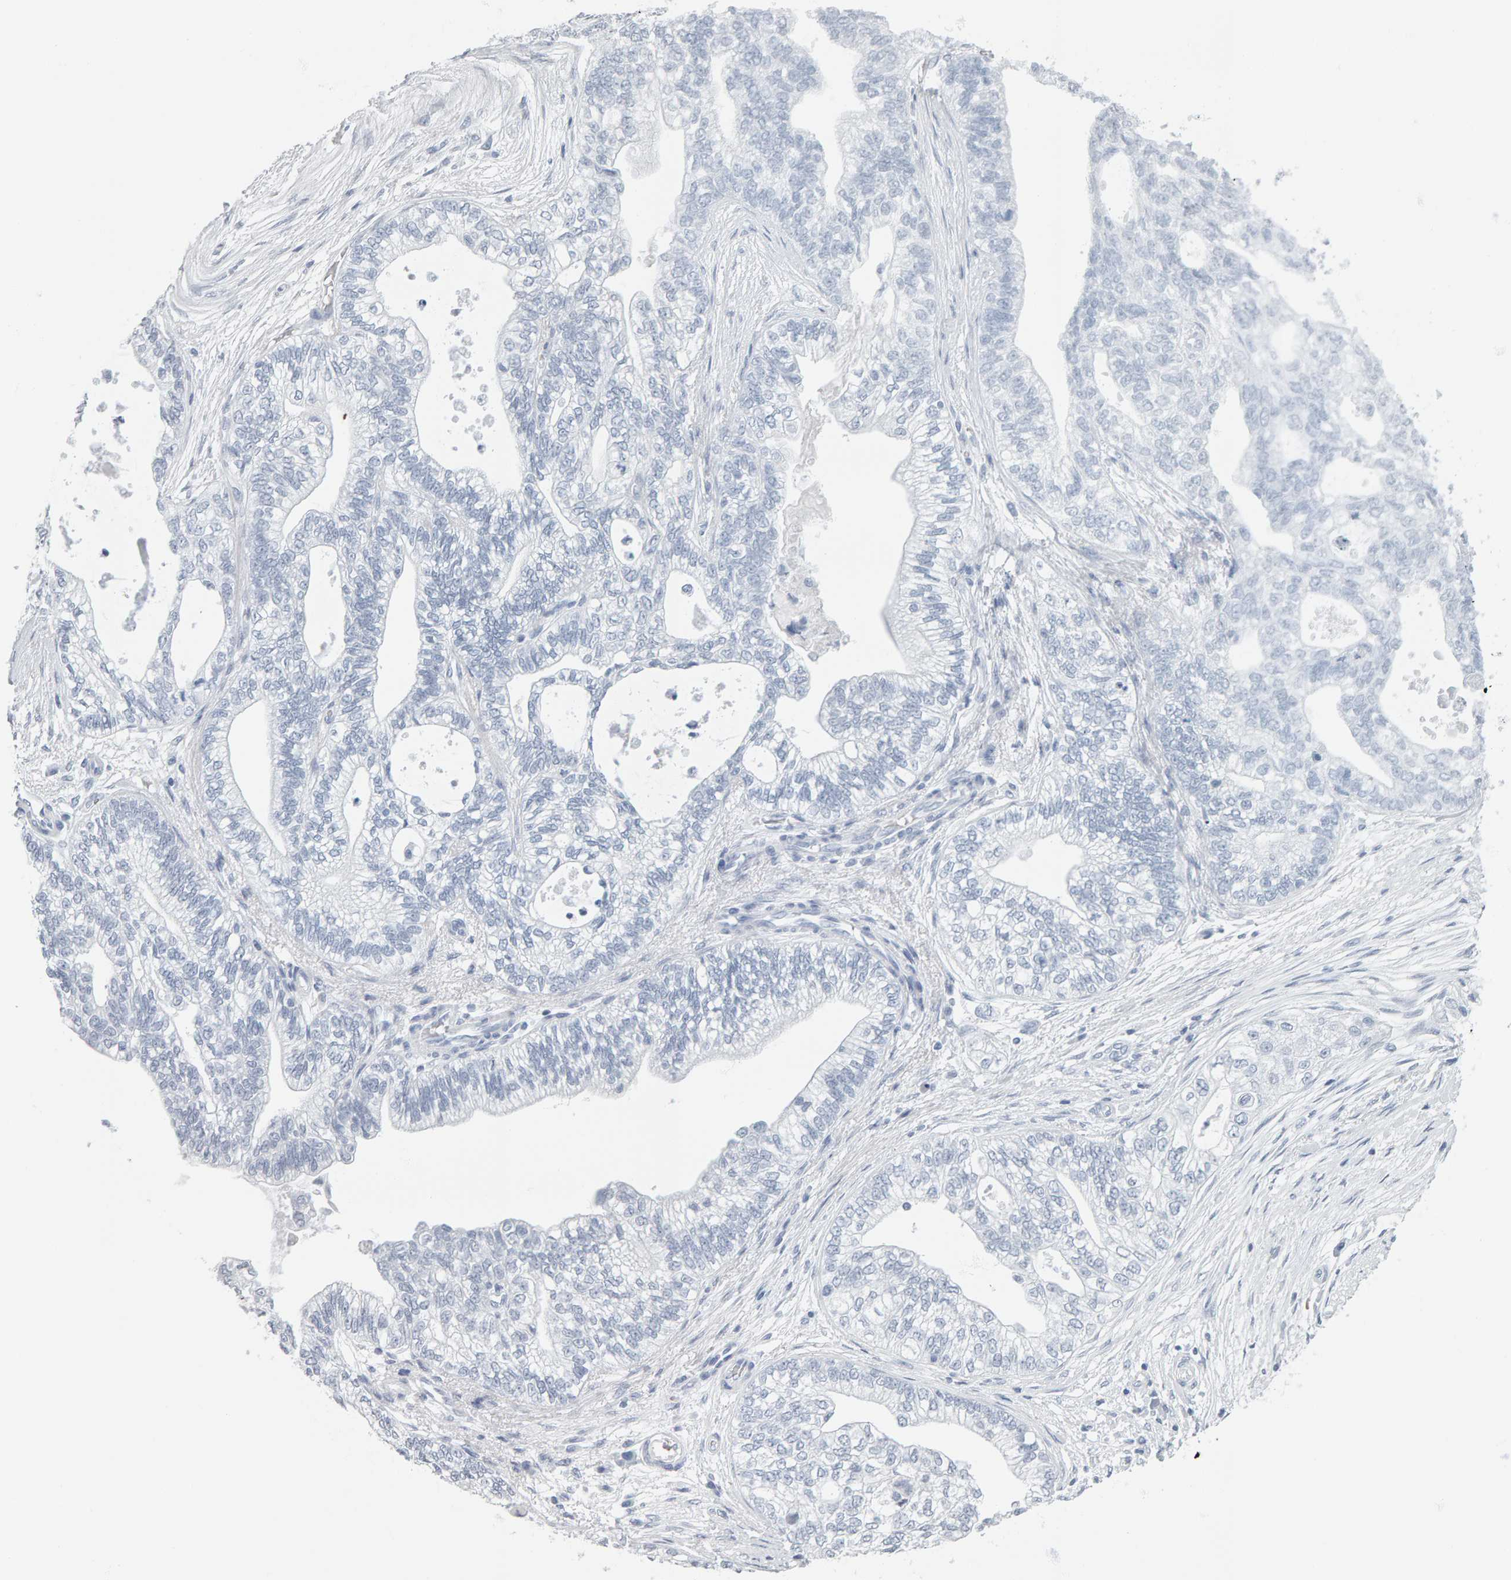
{"staining": {"intensity": "negative", "quantity": "none", "location": "none"}, "tissue": "pancreatic cancer", "cell_type": "Tumor cells", "image_type": "cancer", "snomed": [{"axis": "morphology", "description": "Adenocarcinoma, NOS"}, {"axis": "topography", "description": "Pancreas"}], "caption": "Immunohistochemical staining of pancreatic cancer demonstrates no significant expression in tumor cells. (Stains: DAB immunohistochemistry (IHC) with hematoxylin counter stain, Microscopy: brightfield microscopy at high magnification).", "gene": "SPACA3", "patient": {"sex": "male", "age": 72}}